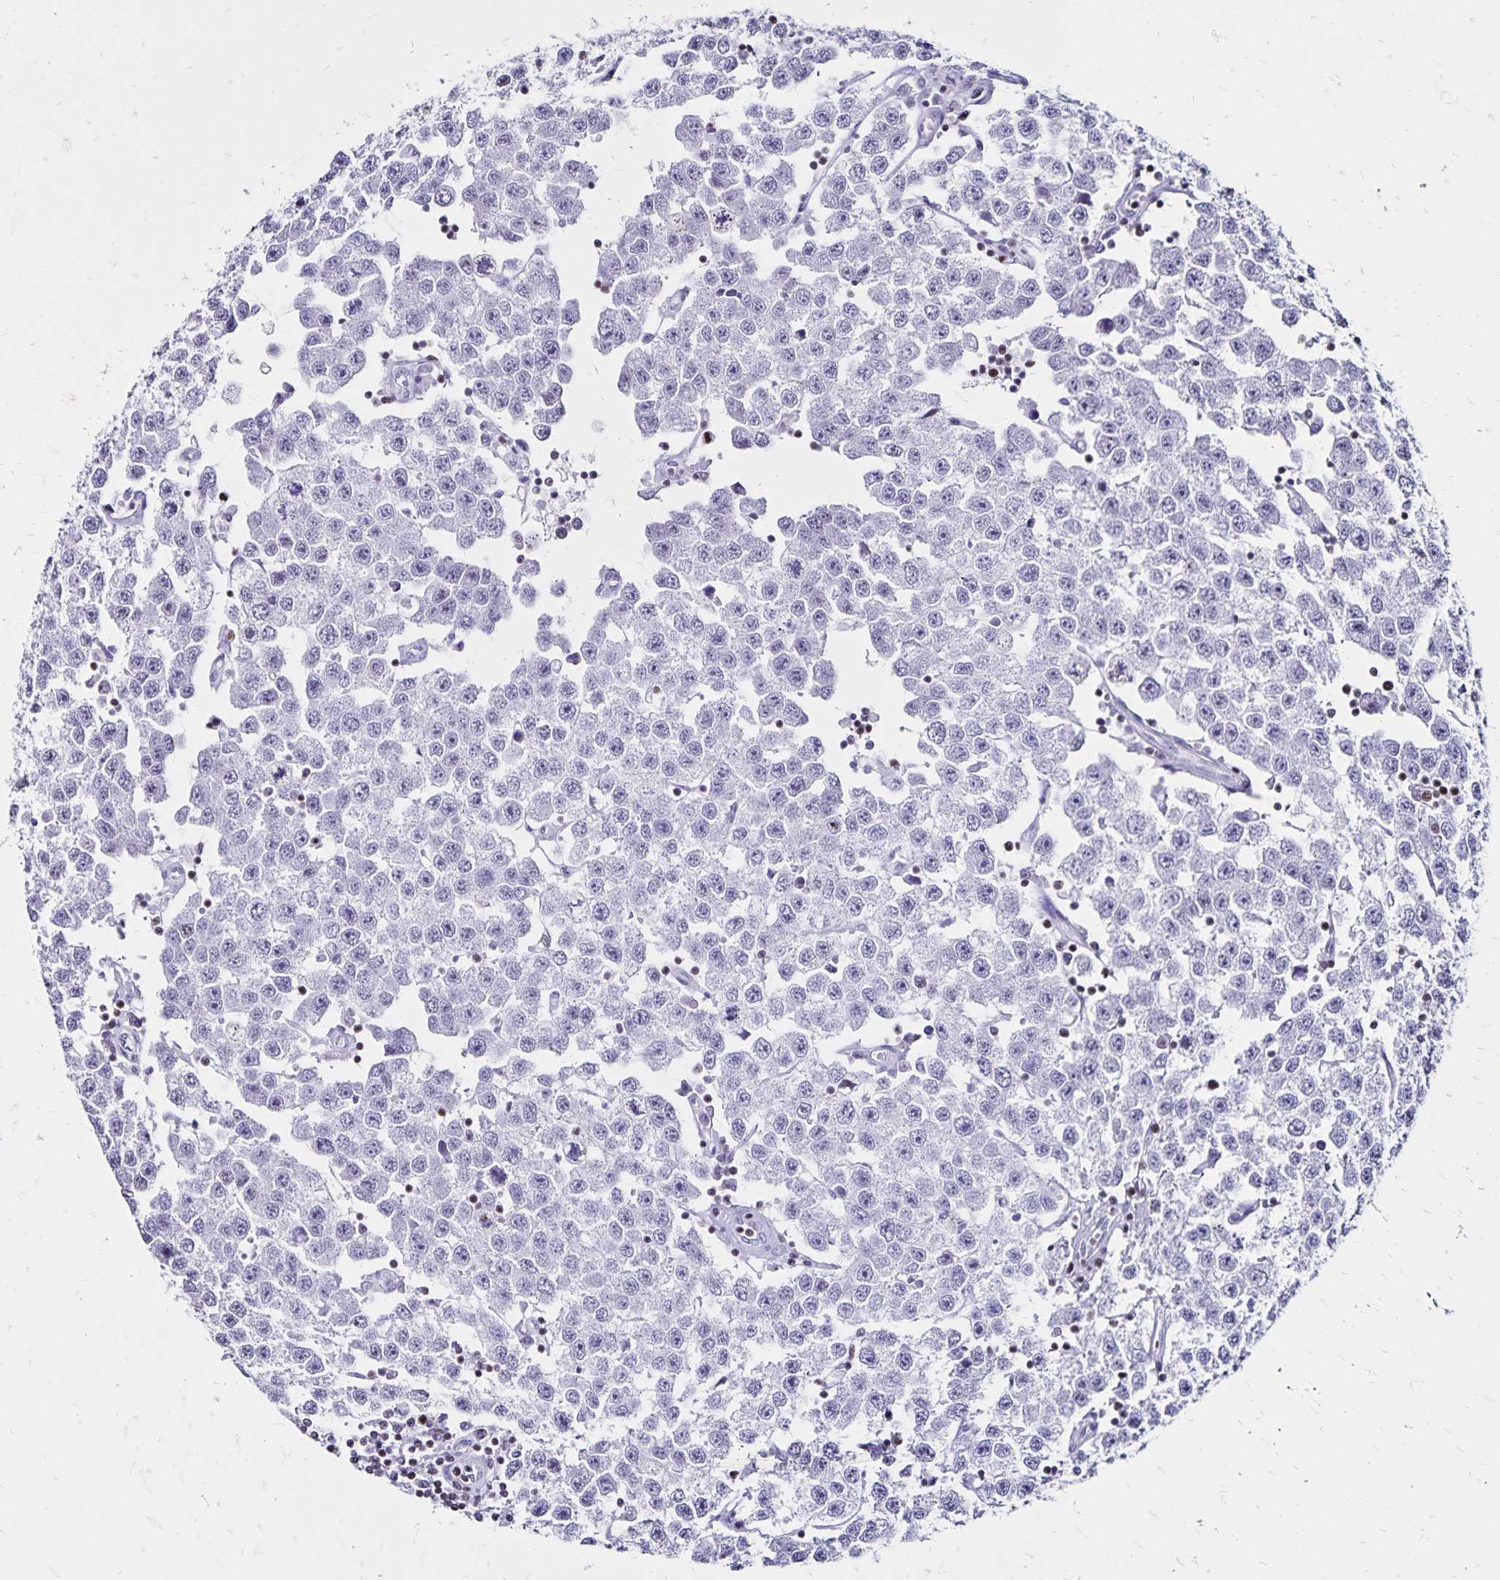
{"staining": {"intensity": "negative", "quantity": "none", "location": "none"}, "tissue": "testis cancer", "cell_type": "Tumor cells", "image_type": "cancer", "snomed": [{"axis": "morphology", "description": "Seminoma, NOS"}, {"axis": "topography", "description": "Testis"}], "caption": "The histopathology image displays no significant staining in tumor cells of testis cancer (seminoma).", "gene": "IKZF1", "patient": {"sex": "male", "age": 34}}